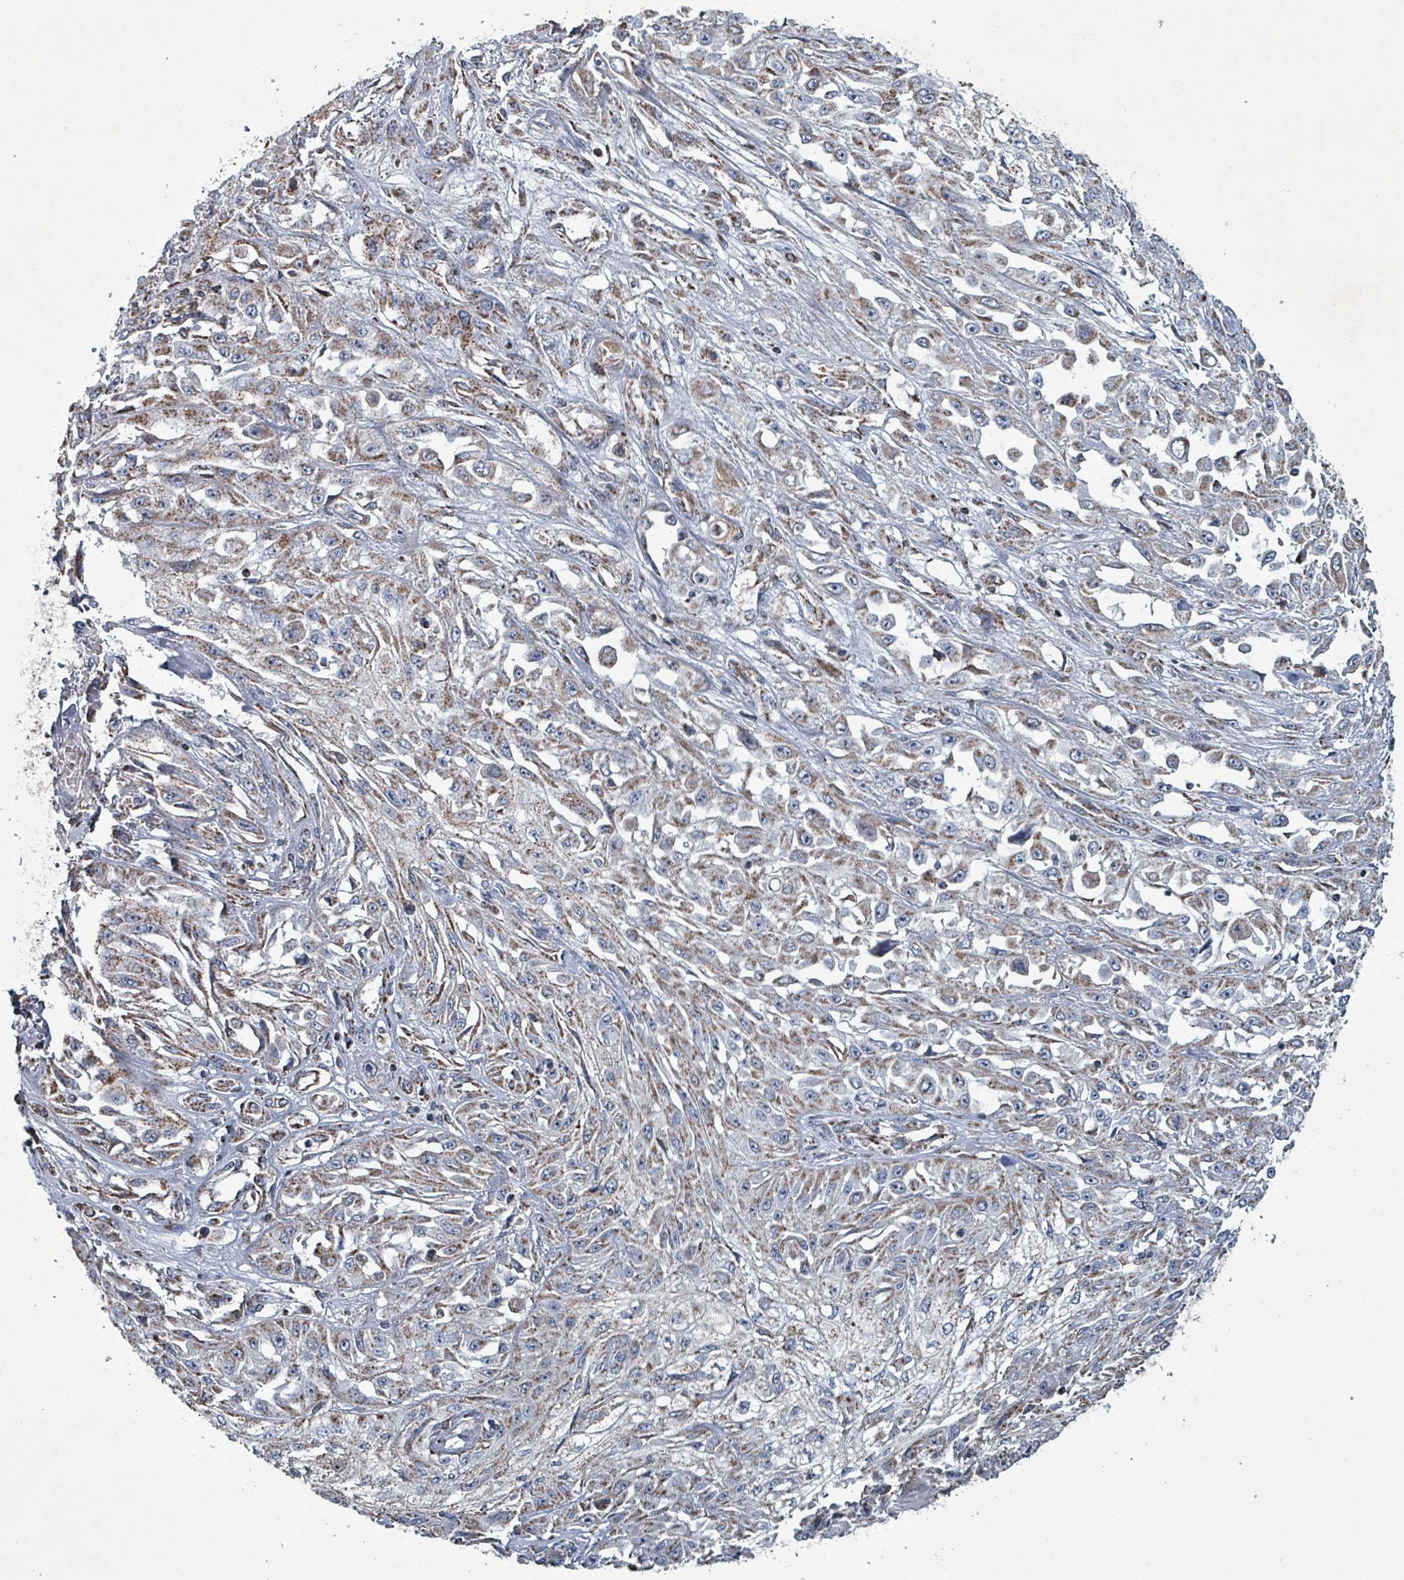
{"staining": {"intensity": "moderate", "quantity": ">75%", "location": "cytoplasmic/membranous"}, "tissue": "skin cancer", "cell_type": "Tumor cells", "image_type": "cancer", "snomed": [{"axis": "morphology", "description": "Squamous cell carcinoma, NOS"}, {"axis": "morphology", "description": "Squamous cell carcinoma, metastatic, NOS"}, {"axis": "topography", "description": "Skin"}, {"axis": "topography", "description": "Lymph node"}], "caption": "About >75% of tumor cells in metastatic squamous cell carcinoma (skin) show moderate cytoplasmic/membranous protein positivity as visualized by brown immunohistochemical staining.", "gene": "ABHD18", "patient": {"sex": "male", "age": 75}}